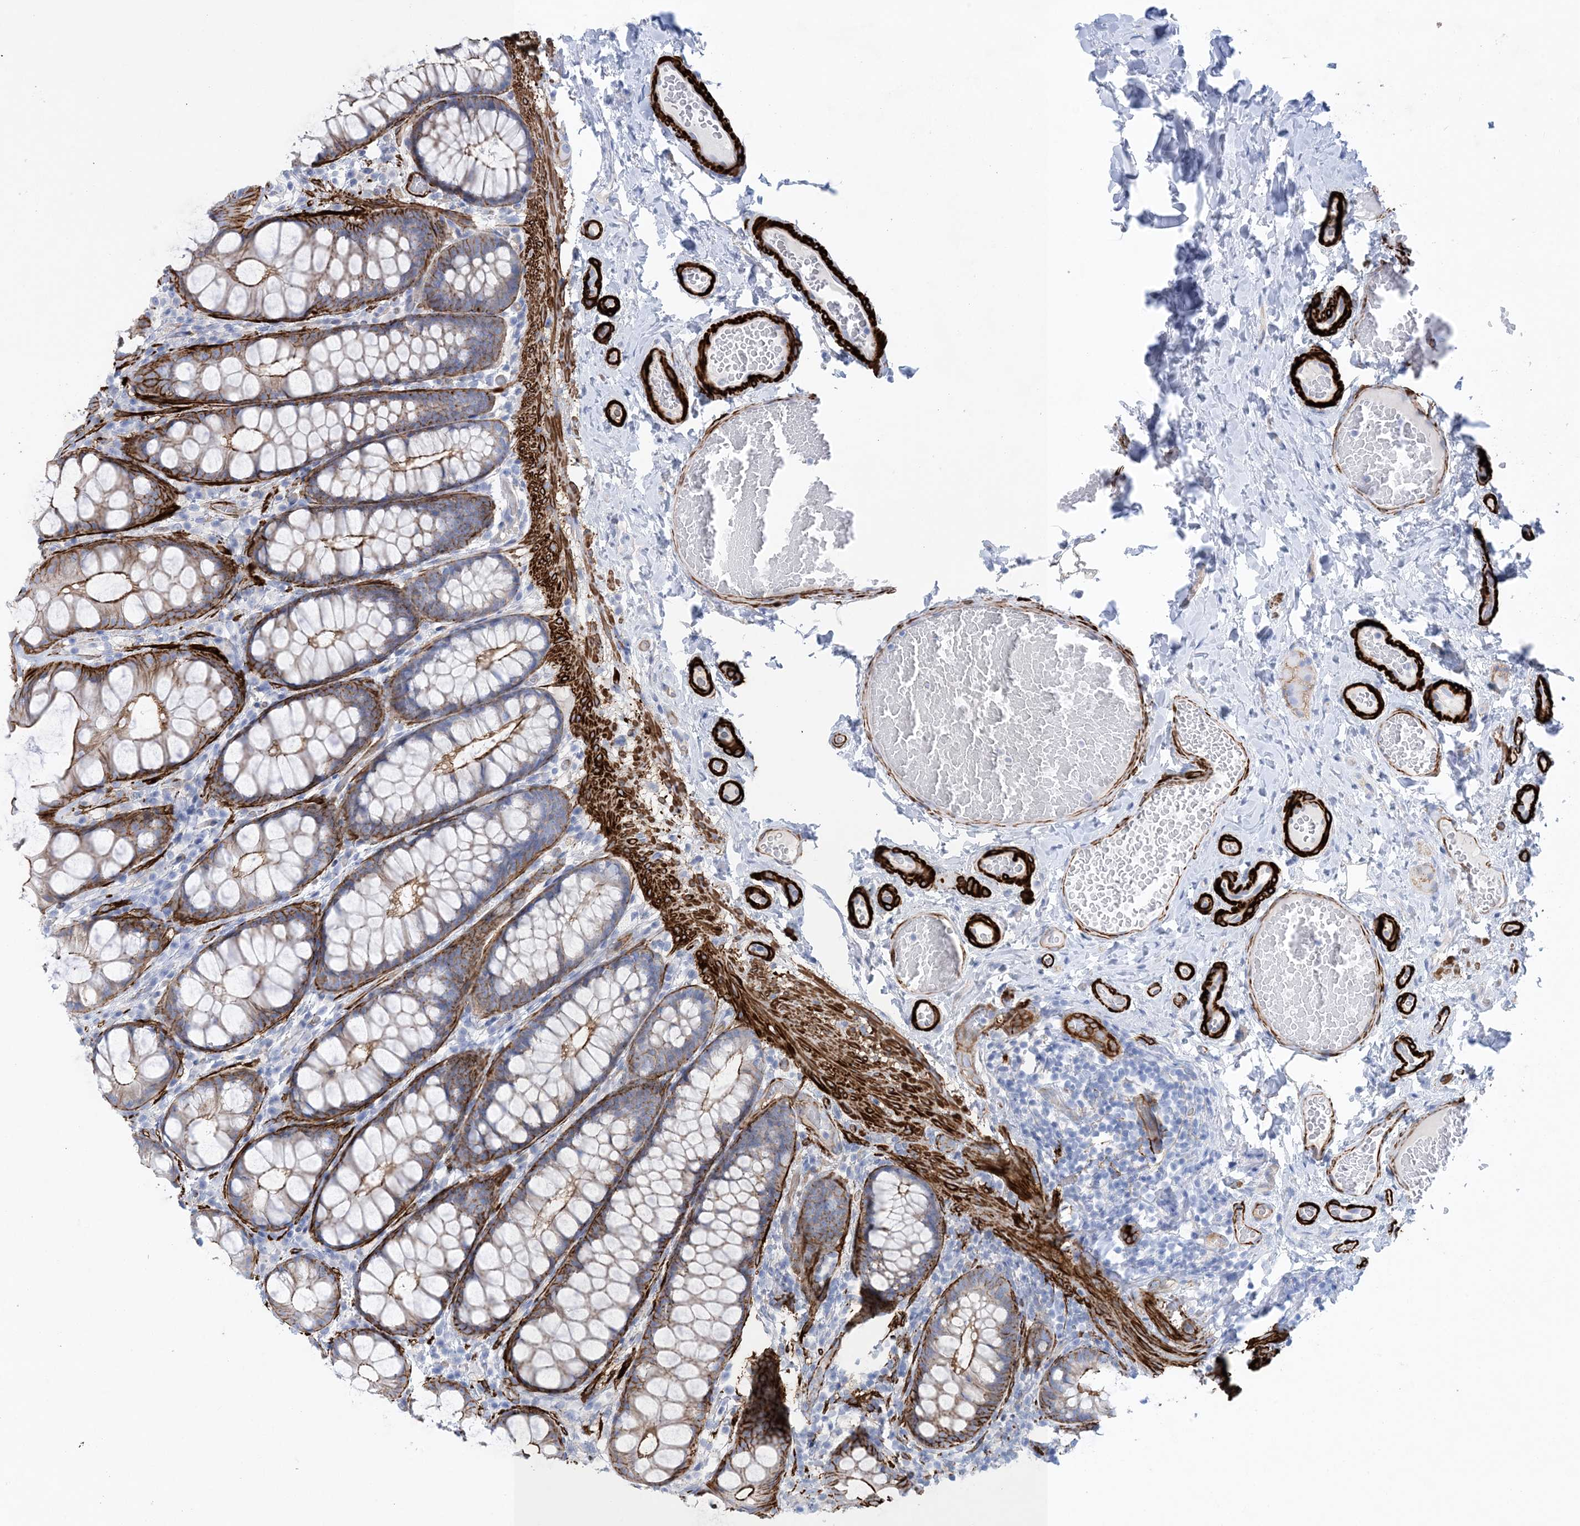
{"staining": {"intensity": "strong", "quantity": ">75%", "location": "cytoplasmic/membranous"}, "tissue": "colon", "cell_type": "Endothelial cells", "image_type": "normal", "snomed": [{"axis": "morphology", "description": "Normal tissue, NOS"}, {"axis": "topography", "description": "Colon"}], "caption": "The photomicrograph exhibits immunohistochemical staining of unremarkable colon. There is strong cytoplasmic/membranous positivity is present in about >75% of endothelial cells.", "gene": "SHANK1", "patient": {"sex": "male", "age": 47}}